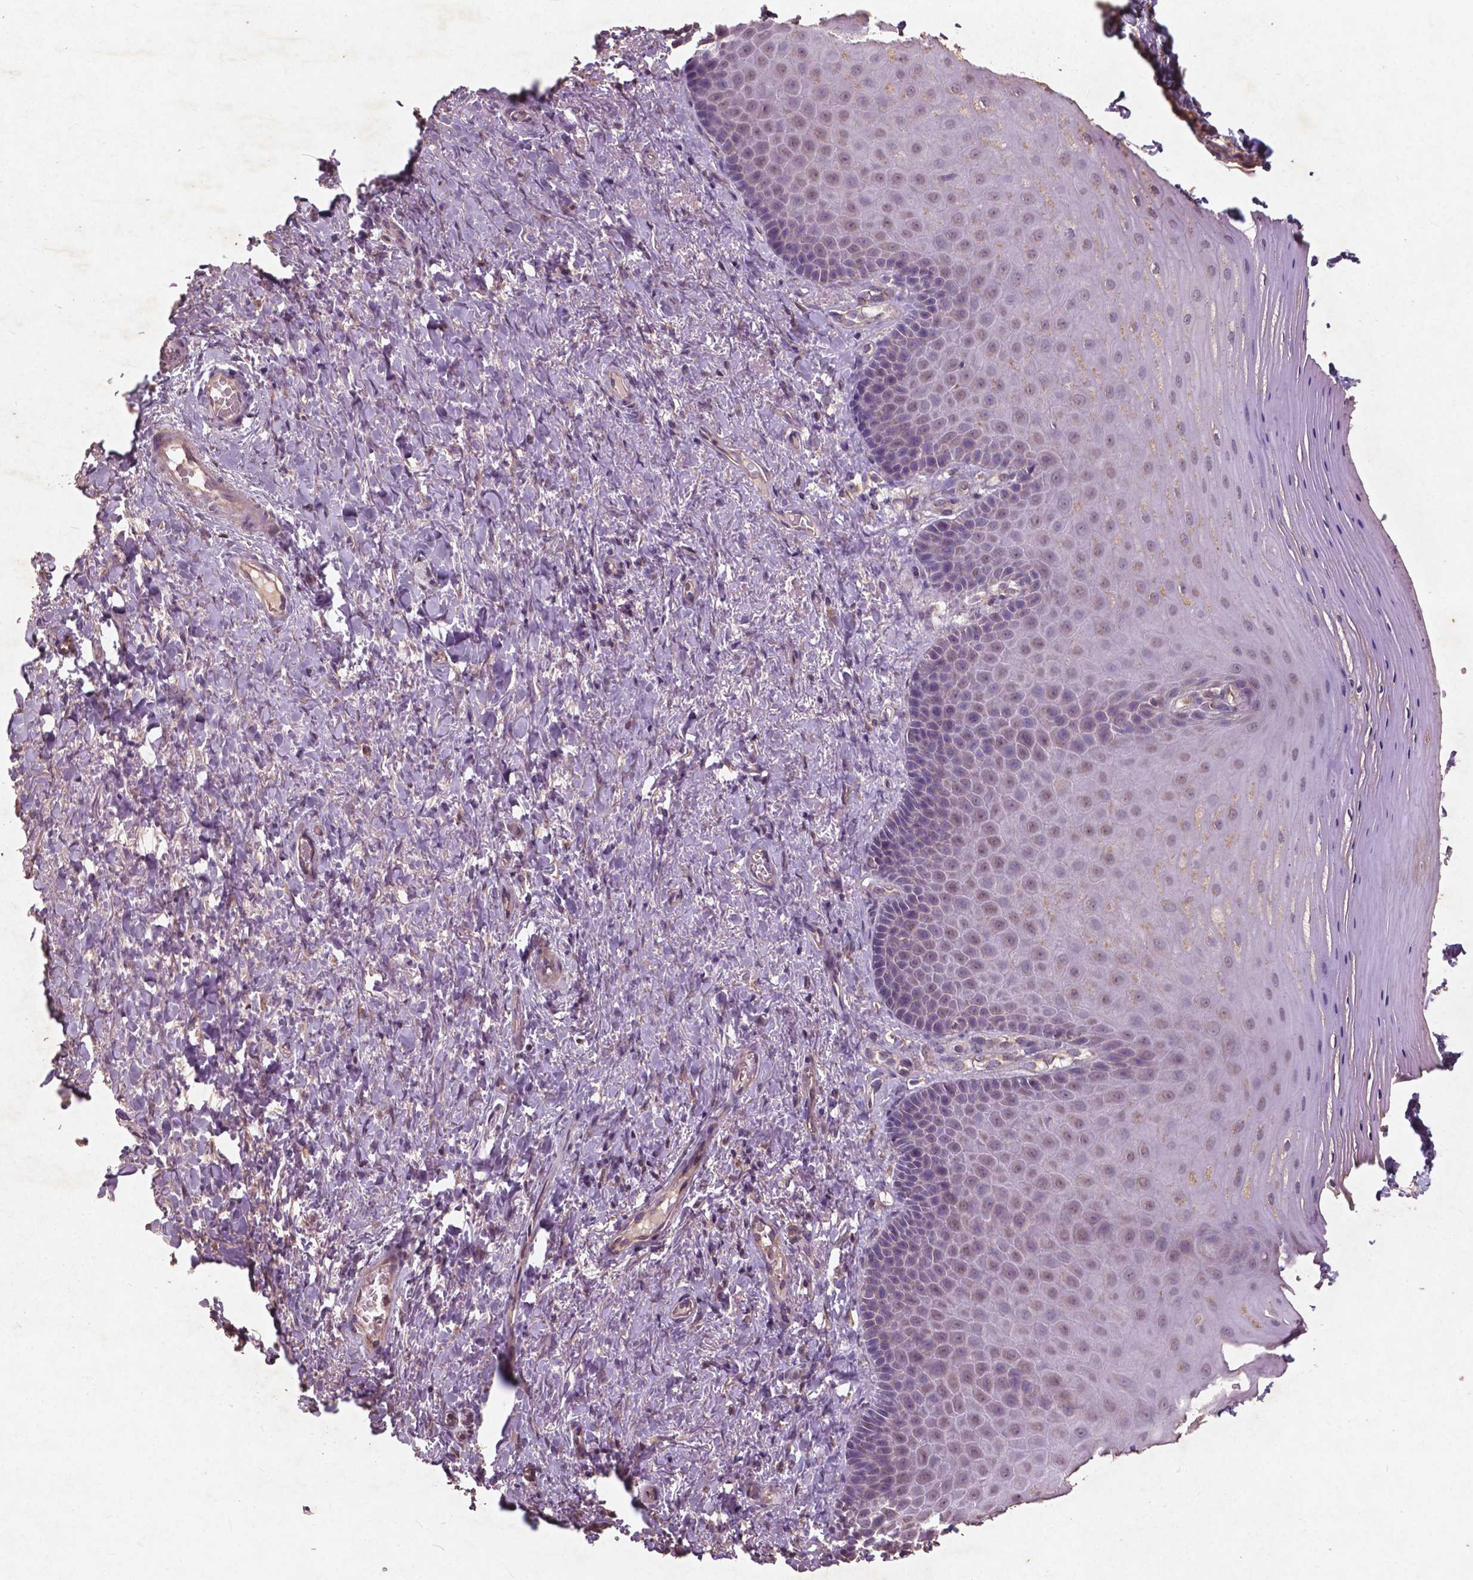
{"staining": {"intensity": "weak", "quantity": ">75%", "location": "cytoplasmic/membranous"}, "tissue": "vagina", "cell_type": "Squamous epithelial cells", "image_type": "normal", "snomed": [{"axis": "morphology", "description": "Normal tissue, NOS"}, {"axis": "topography", "description": "Vagina"}], "caption": "Immunohistochemical staining of unremarkable vagina displays low levels of weak cytoplasmic/membranous expression in about >75% of squamous epithelial cells. Immunohistochemistry (ihc) stains the protein in brown and the nuclei are stained blue.", "gene": "ST6GALNAC5", "patient": {"sex": "female", "age": 83}}